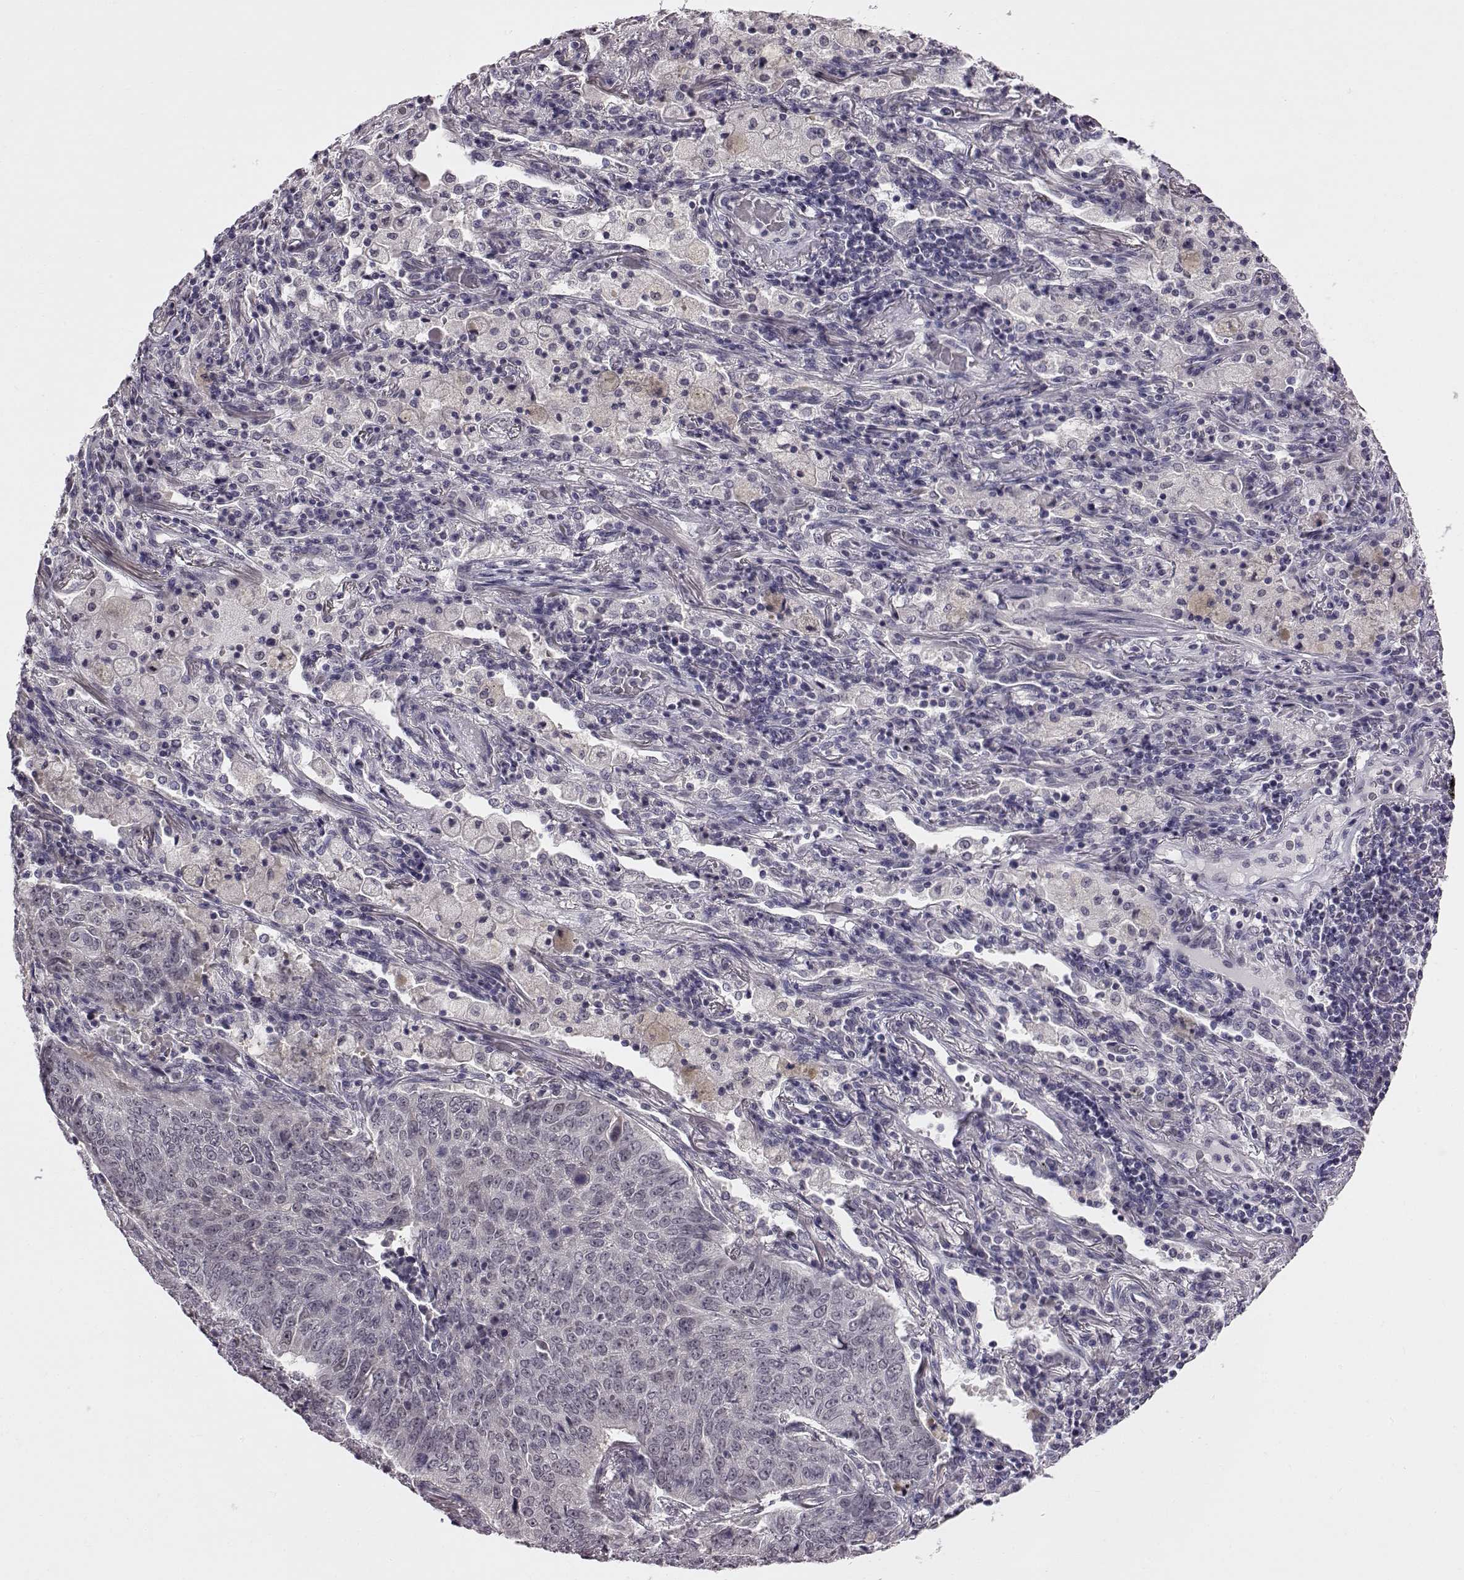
{"staining": {"intensity": "negative", "quantity": "none", "location": "none"}, "tissue": "lung cancer", "cell_type": "Tumor cells", "image_type": "cancer", "snomed": [{"axis": "morphology", "description": "Normal tissue, NOS"}, {"axis": "morphology", "description": "Squamous cell carcinoma, NOS"}, {"axis": "topography", "description": "Bronchus"}, {"axis": "topography", "description": "Lung"}], "caption": "Tumor cells are negative for brown protein staining in lung cancer.", "gene": "C10orf62", "patient": {"sex": "male", "age": 64}}